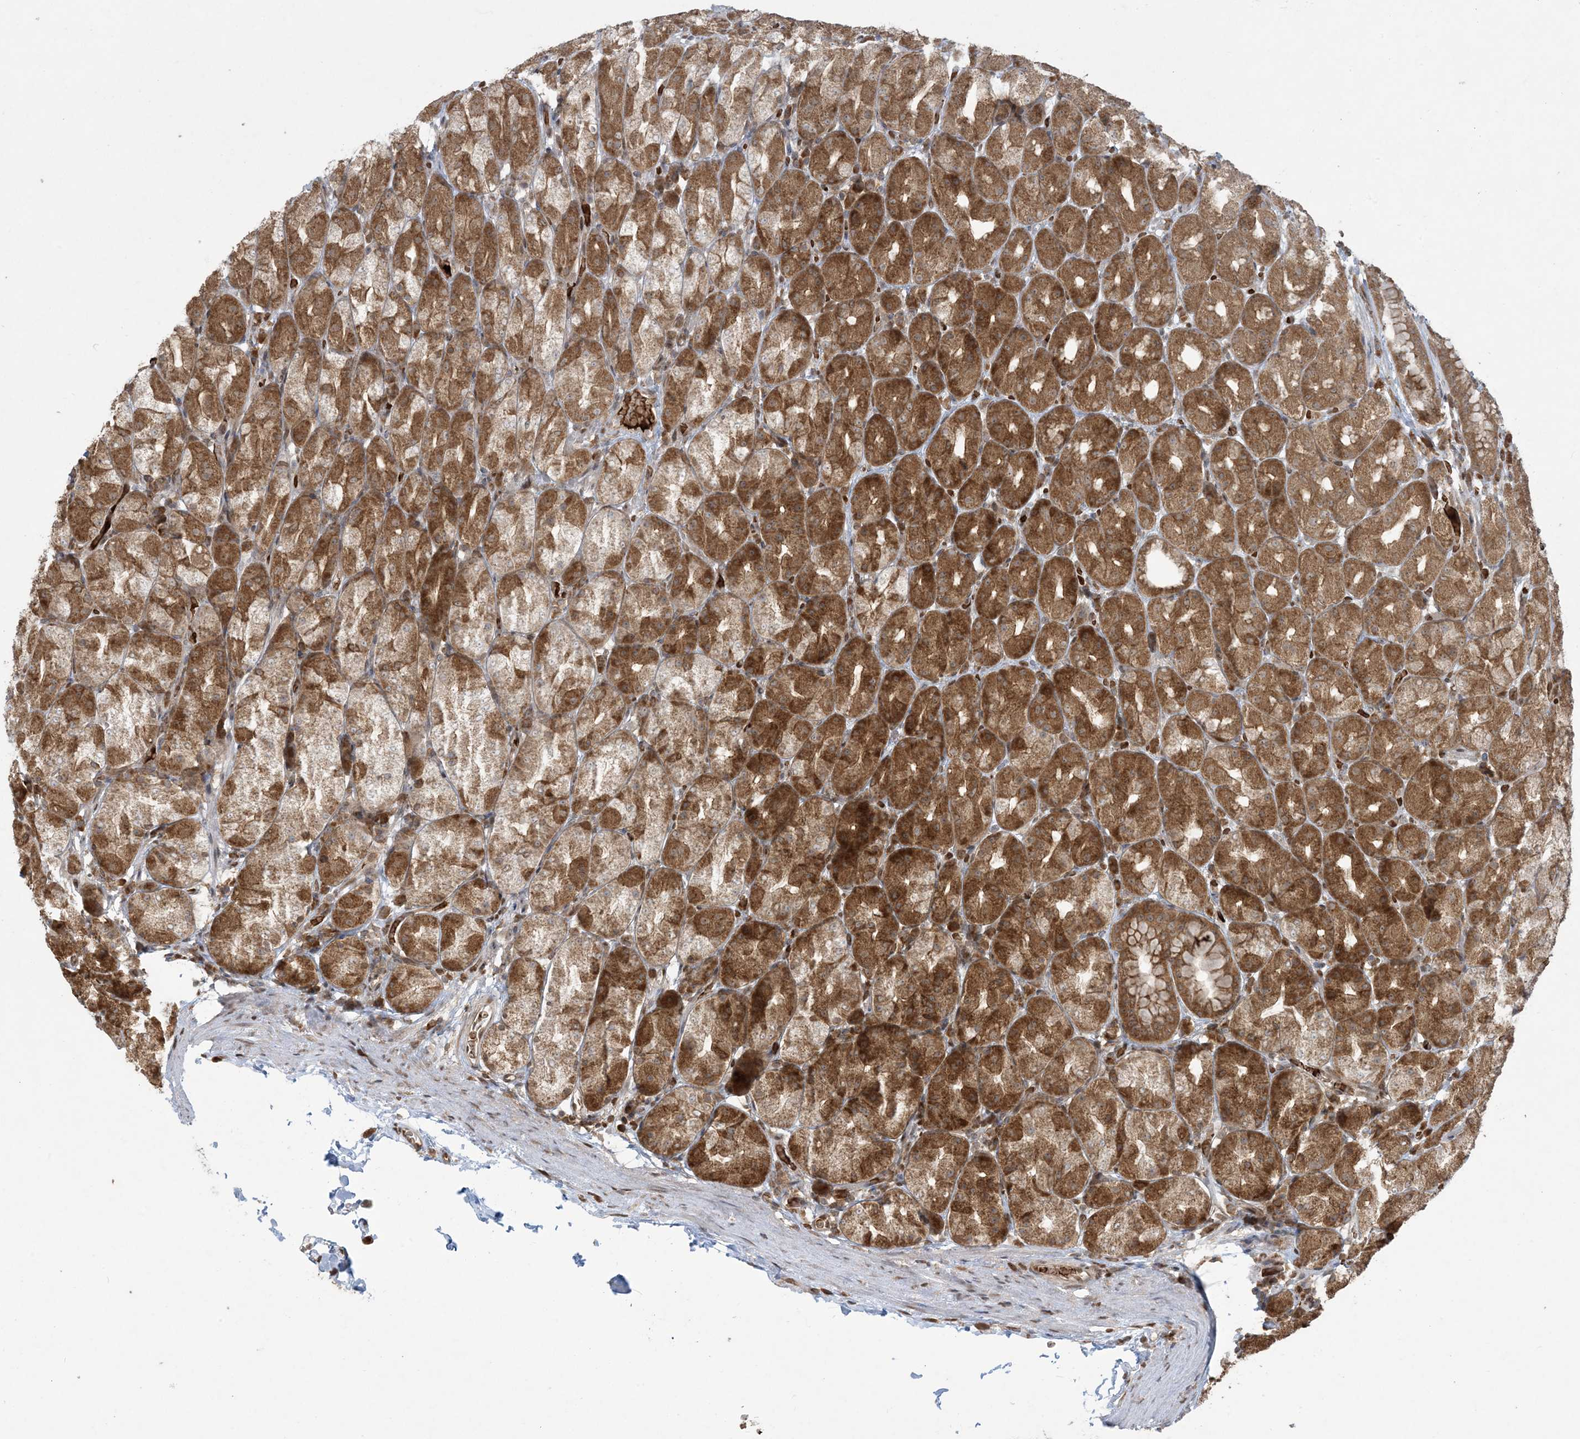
{"staining": {"intensity": "moderate", "quantity": ">75%", "location": "cytoplasmic/membranous"}, "tissue": "stomach", "cell_type": "Glandular cells", "image_type": "normal", "snomed": [{"axis": "morphology", "description": "Normal tissue, NOS"}, {"axis": "topography", "description": "Stomach, upper"}], "caption": "This photomicrograph shows normal stomach stained with IHC to label a protein in brown. The cytoplasmic/membranous of glandular cells show moderate positivity for the protein. Nuclei are counter-stained blue.", "gene": "ABCF3", "patient": {"sex": "male", "age": 68}}